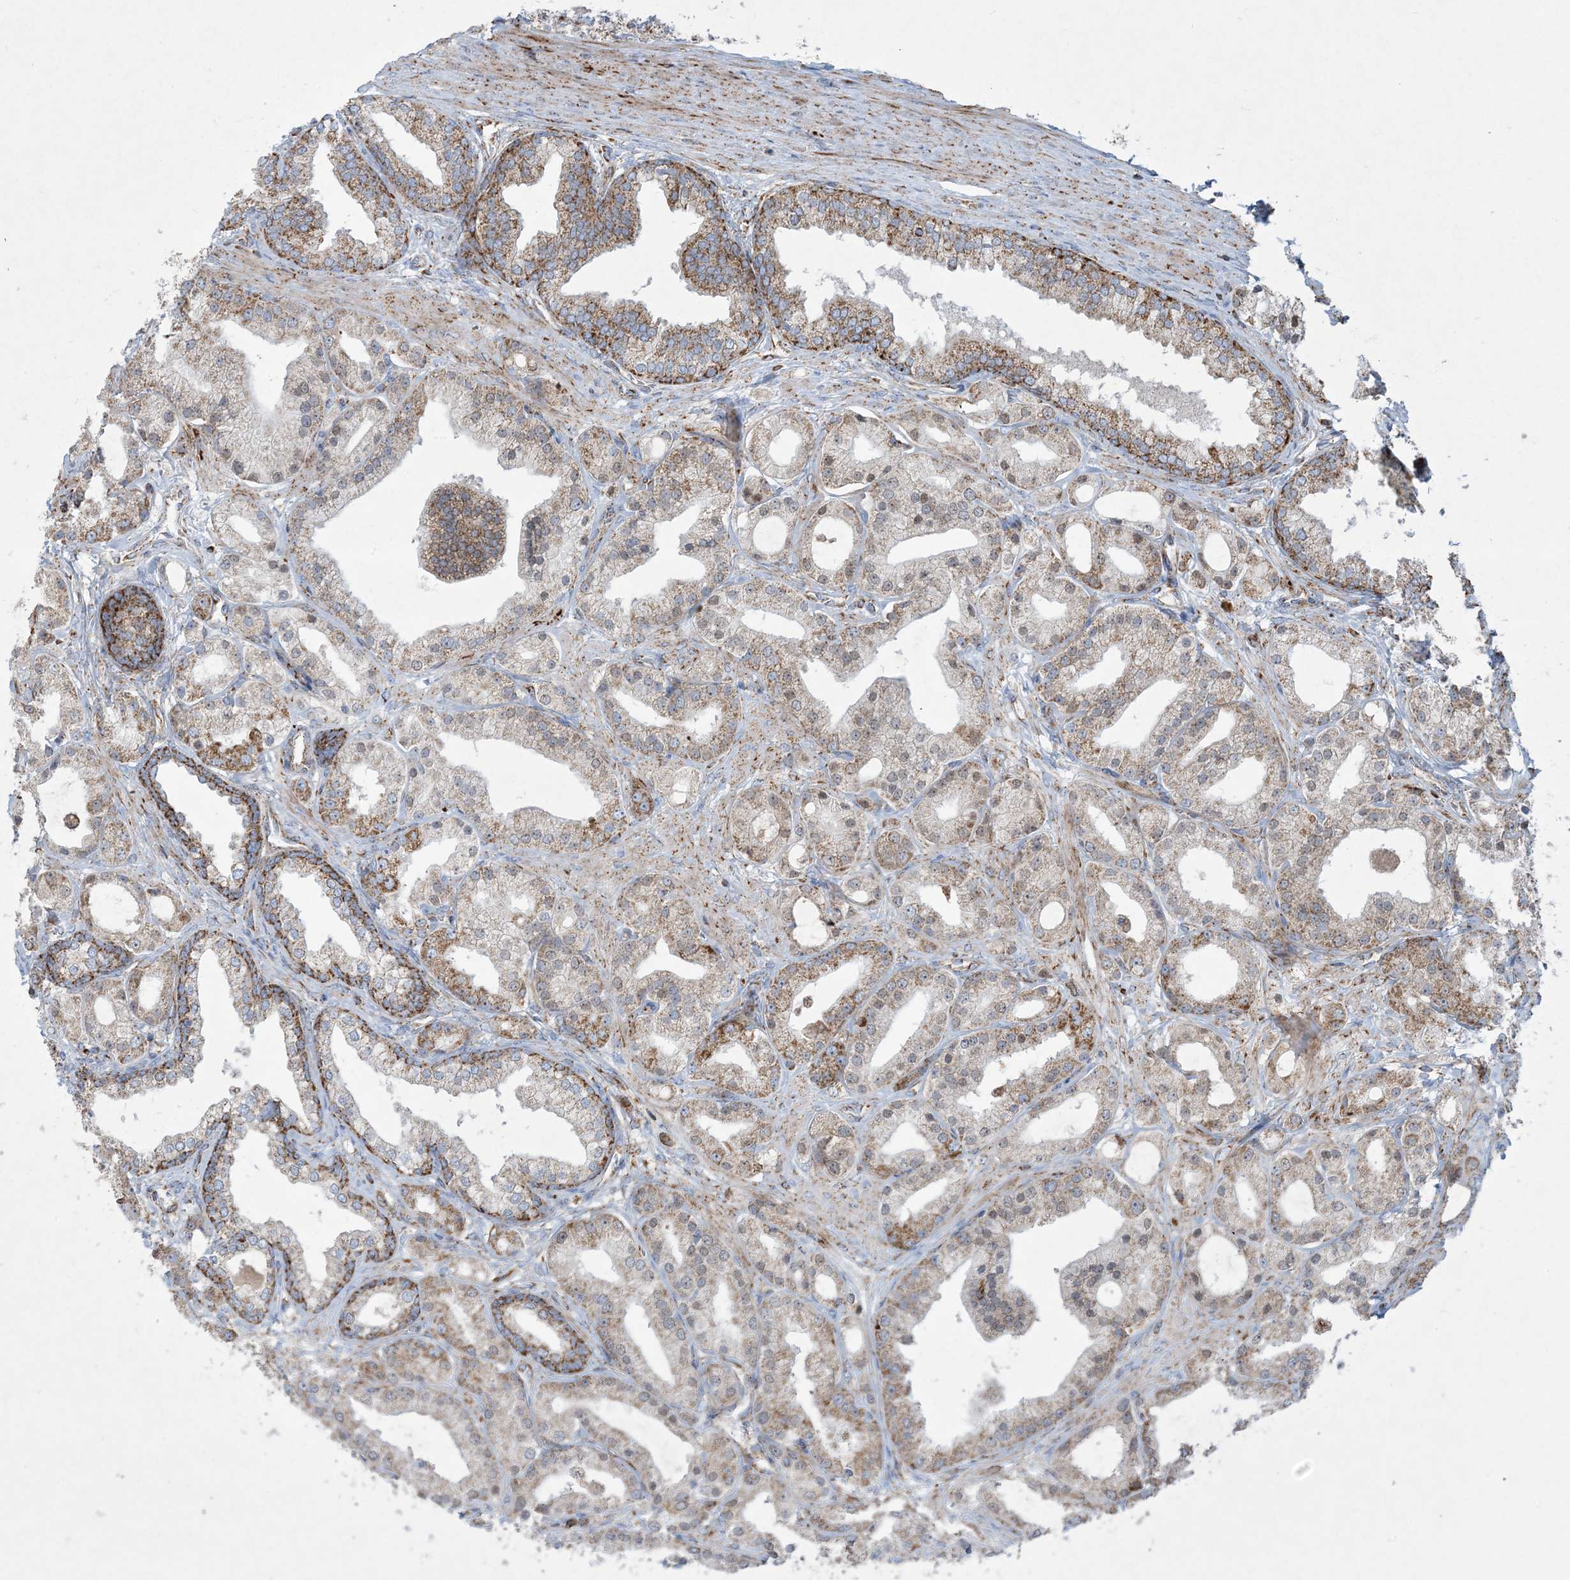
{"staining": {"intensity": "moderate", "quantity": "25%-75%", "location": "cytoplasmic/membranous"}, "tissue": "prostate cancer", "cell_type": "Tumor cells", "image_type": "cancer", "snomed": [{"axis": "morphology", "description": "Adenocarcinoma, Low grade"}, {"axis": "topography", "description": "Prostate"}], "caption": "Prostate cancer (adenocarcinoma (low-grade)) stained with a protein marker displays moderate staining in tumor cells.", "gene": "BEND4", "patient": {"sex": "male", "age": 67}}